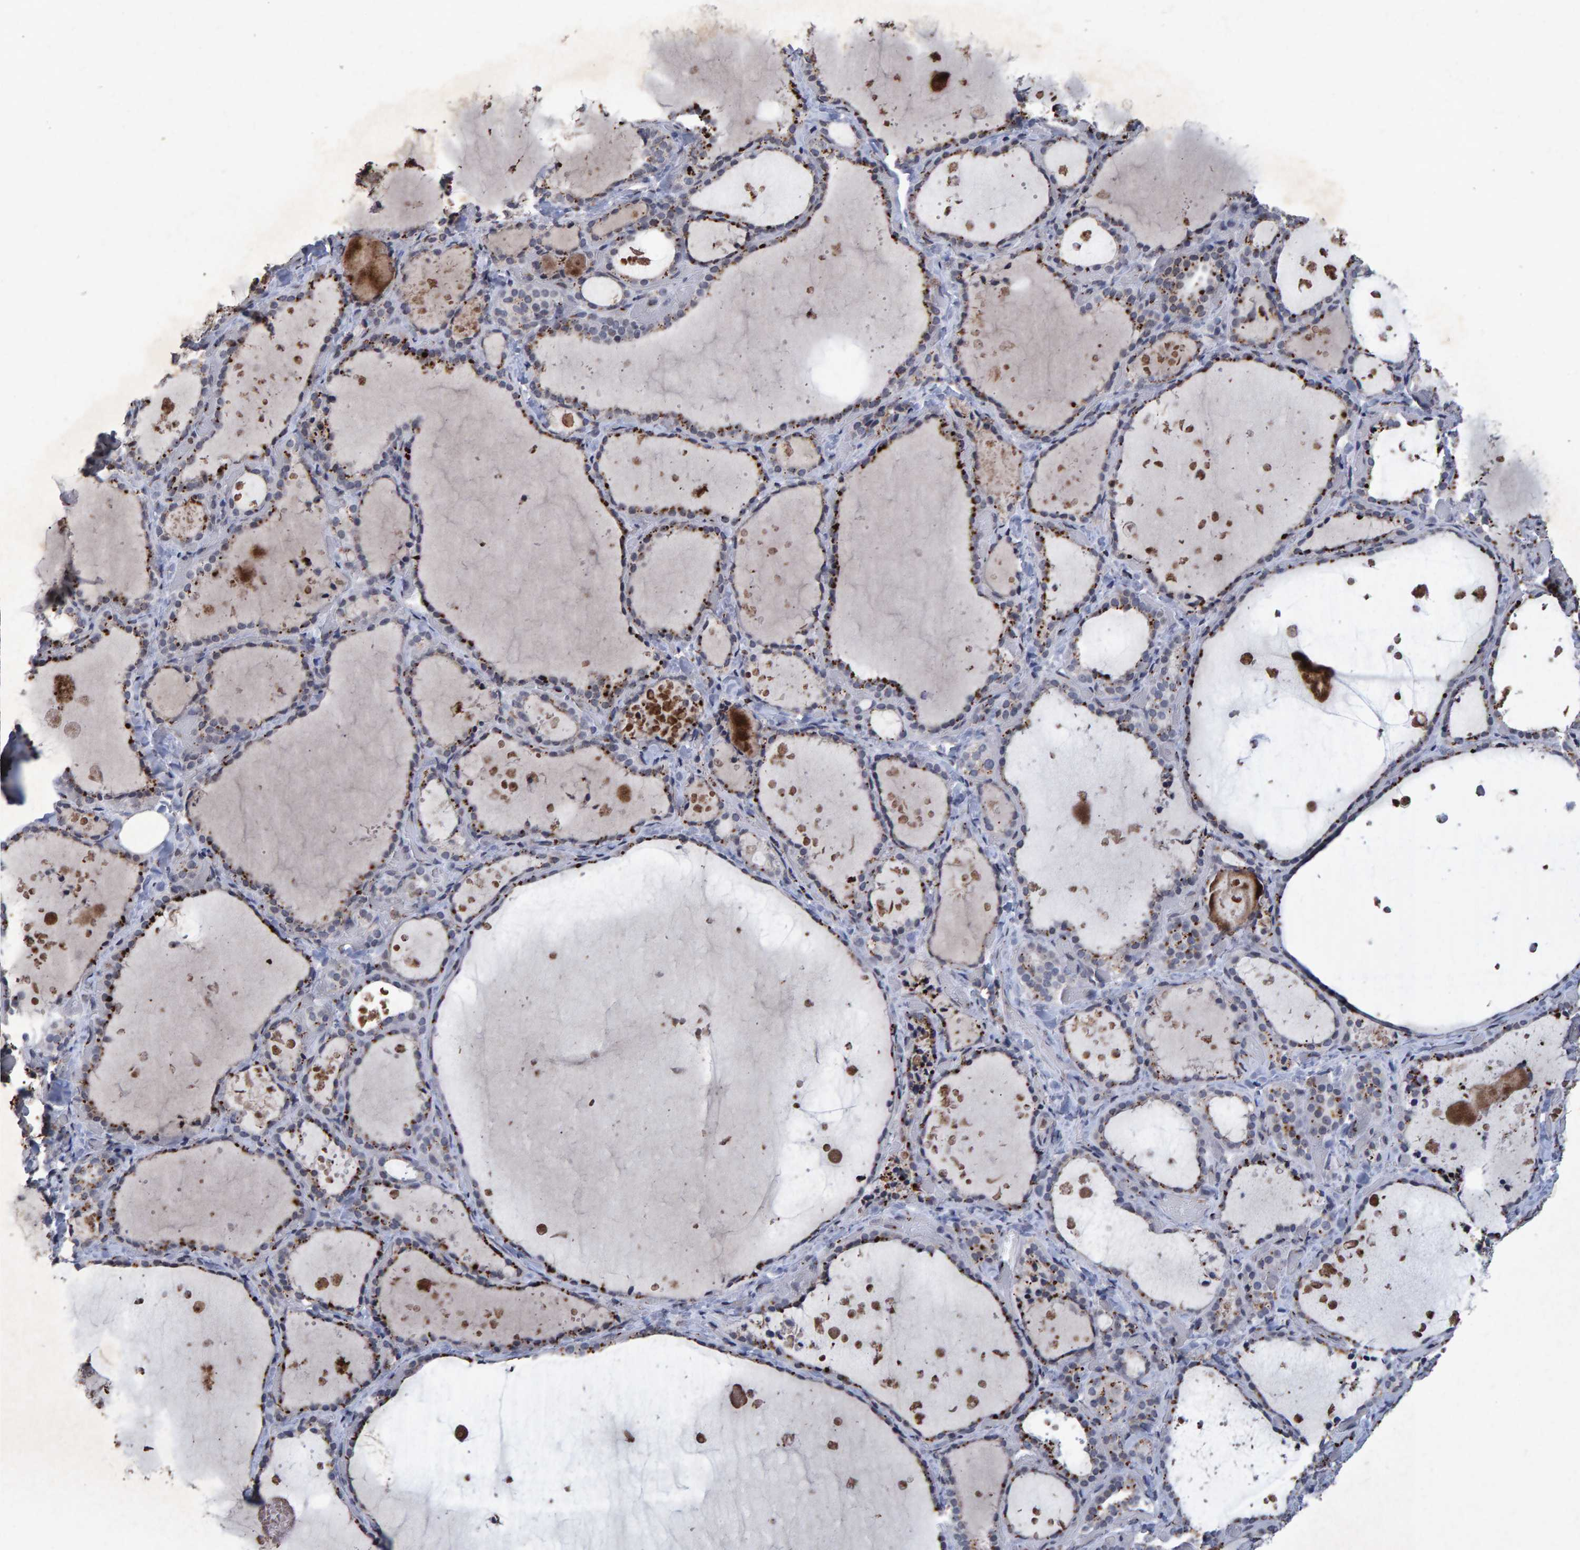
{"staining": {"intensity": "moderate", "quantity": "25%-75%", "location": "cytoplasmic/membranous"}, "tissue": "thyroid gland", "cell_type": "Glandular cells", "image_type": "normal", "snomed": [{"axis": "morphology", "description": "Normal tissue, NOS"}, {"axis": "topography", "description": "Thyroid gland"}], "caption": "A high-resolution image shows immunohistochemistry (IHC) staining of benign thyroid gland, which exhibits moderate cytoplasmic/membranous expression in about 25%-75% of glandular cells.", "gene": "GALC", "patient": {"sex": "female", "age": 44}}